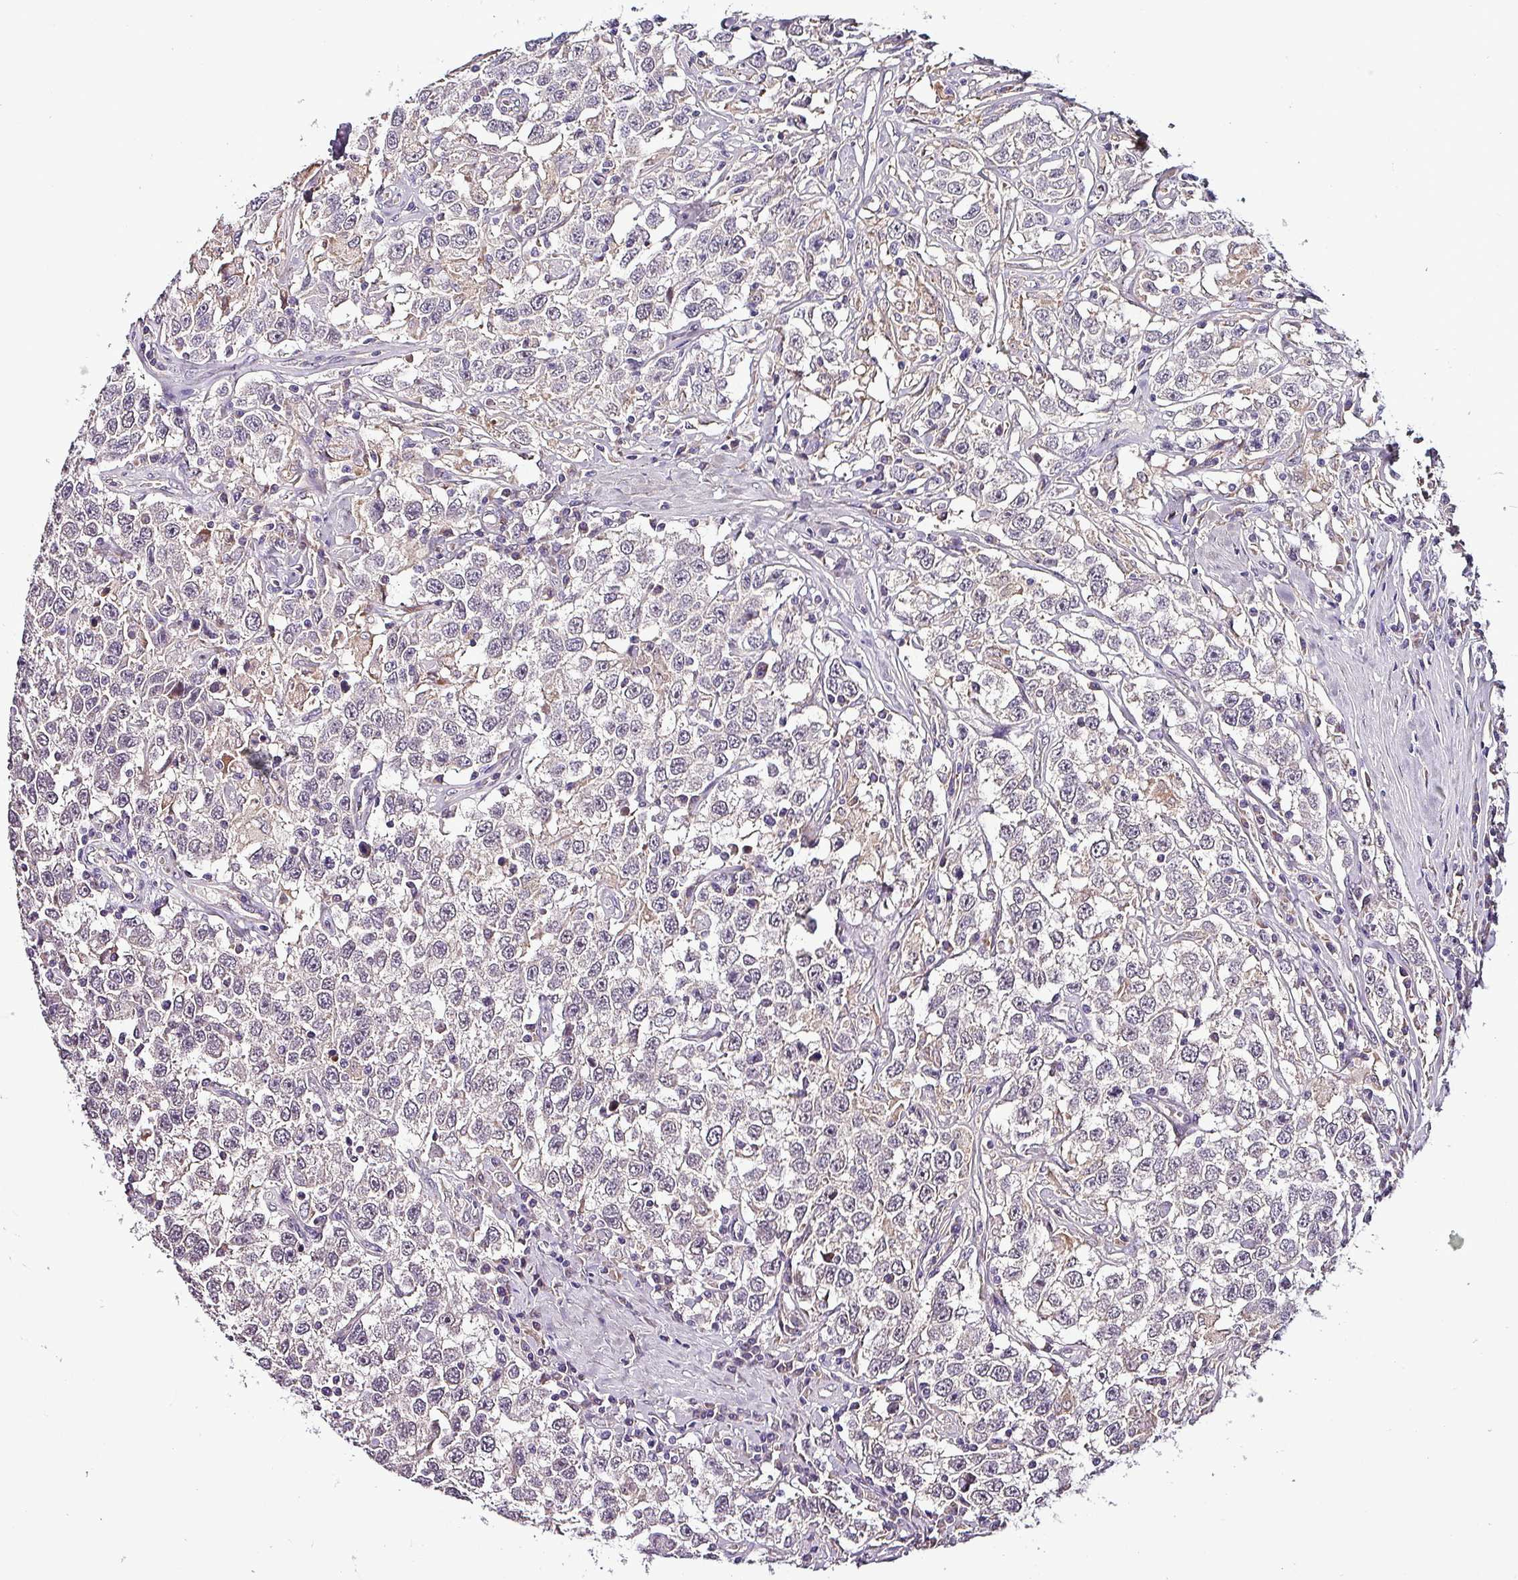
{"staining": {"intensity": "negative", "quantity": "none", "location": "none"}, "tissue": "testis cancer", "cell_type": "Tumor cells", "image_type": "cancer", "snomed": [{"axis": "morphology", "description": "Seminoma, NOS"}, {"axis": "topography", "description": "Testis"}], "caption": "Tumor cells show no significant protein positivity in testis cancer.", "gene": "GRAPL", "patient": {"sex": "male", "age": 41}}